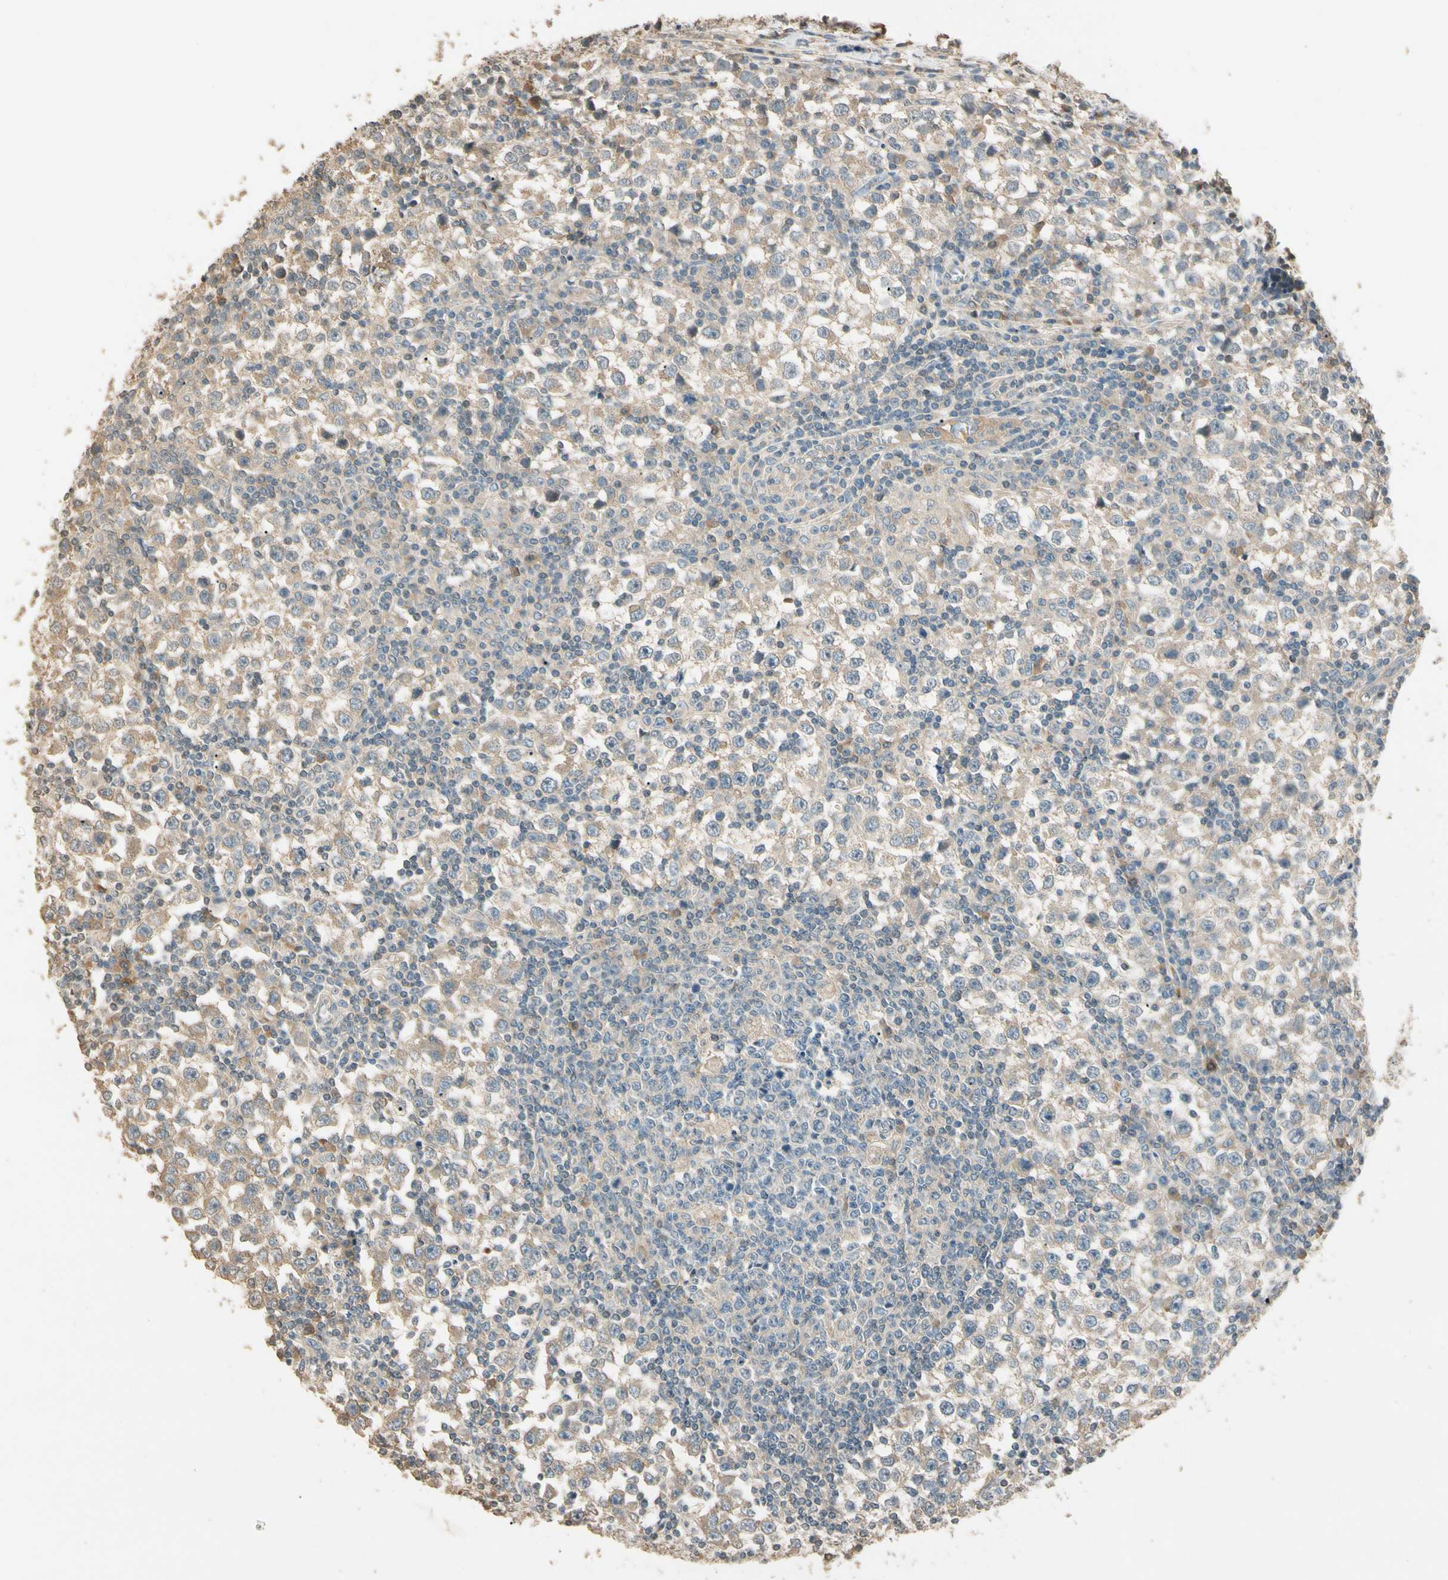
{"staining": {"intensity": "weak", "quantity": ">75%", "location": "cytoplasmic/membranous"}, "tissue": "testis cancer", "cell_type": "Tumor cells", "image_type": "cancer", "snomed": [{"axis": "morphology", "description": "Seminoma, NOS"}, {"axis": "topography", "description": "Testis"}], "caption": "Testis cancer was stained to show a protein in brown. There is low levels of weak cytoplasmic/membranous positivity in about >75% of tumor cells.", "gene": "CDH6", "patient": {"sex": "male", "age": 65}}